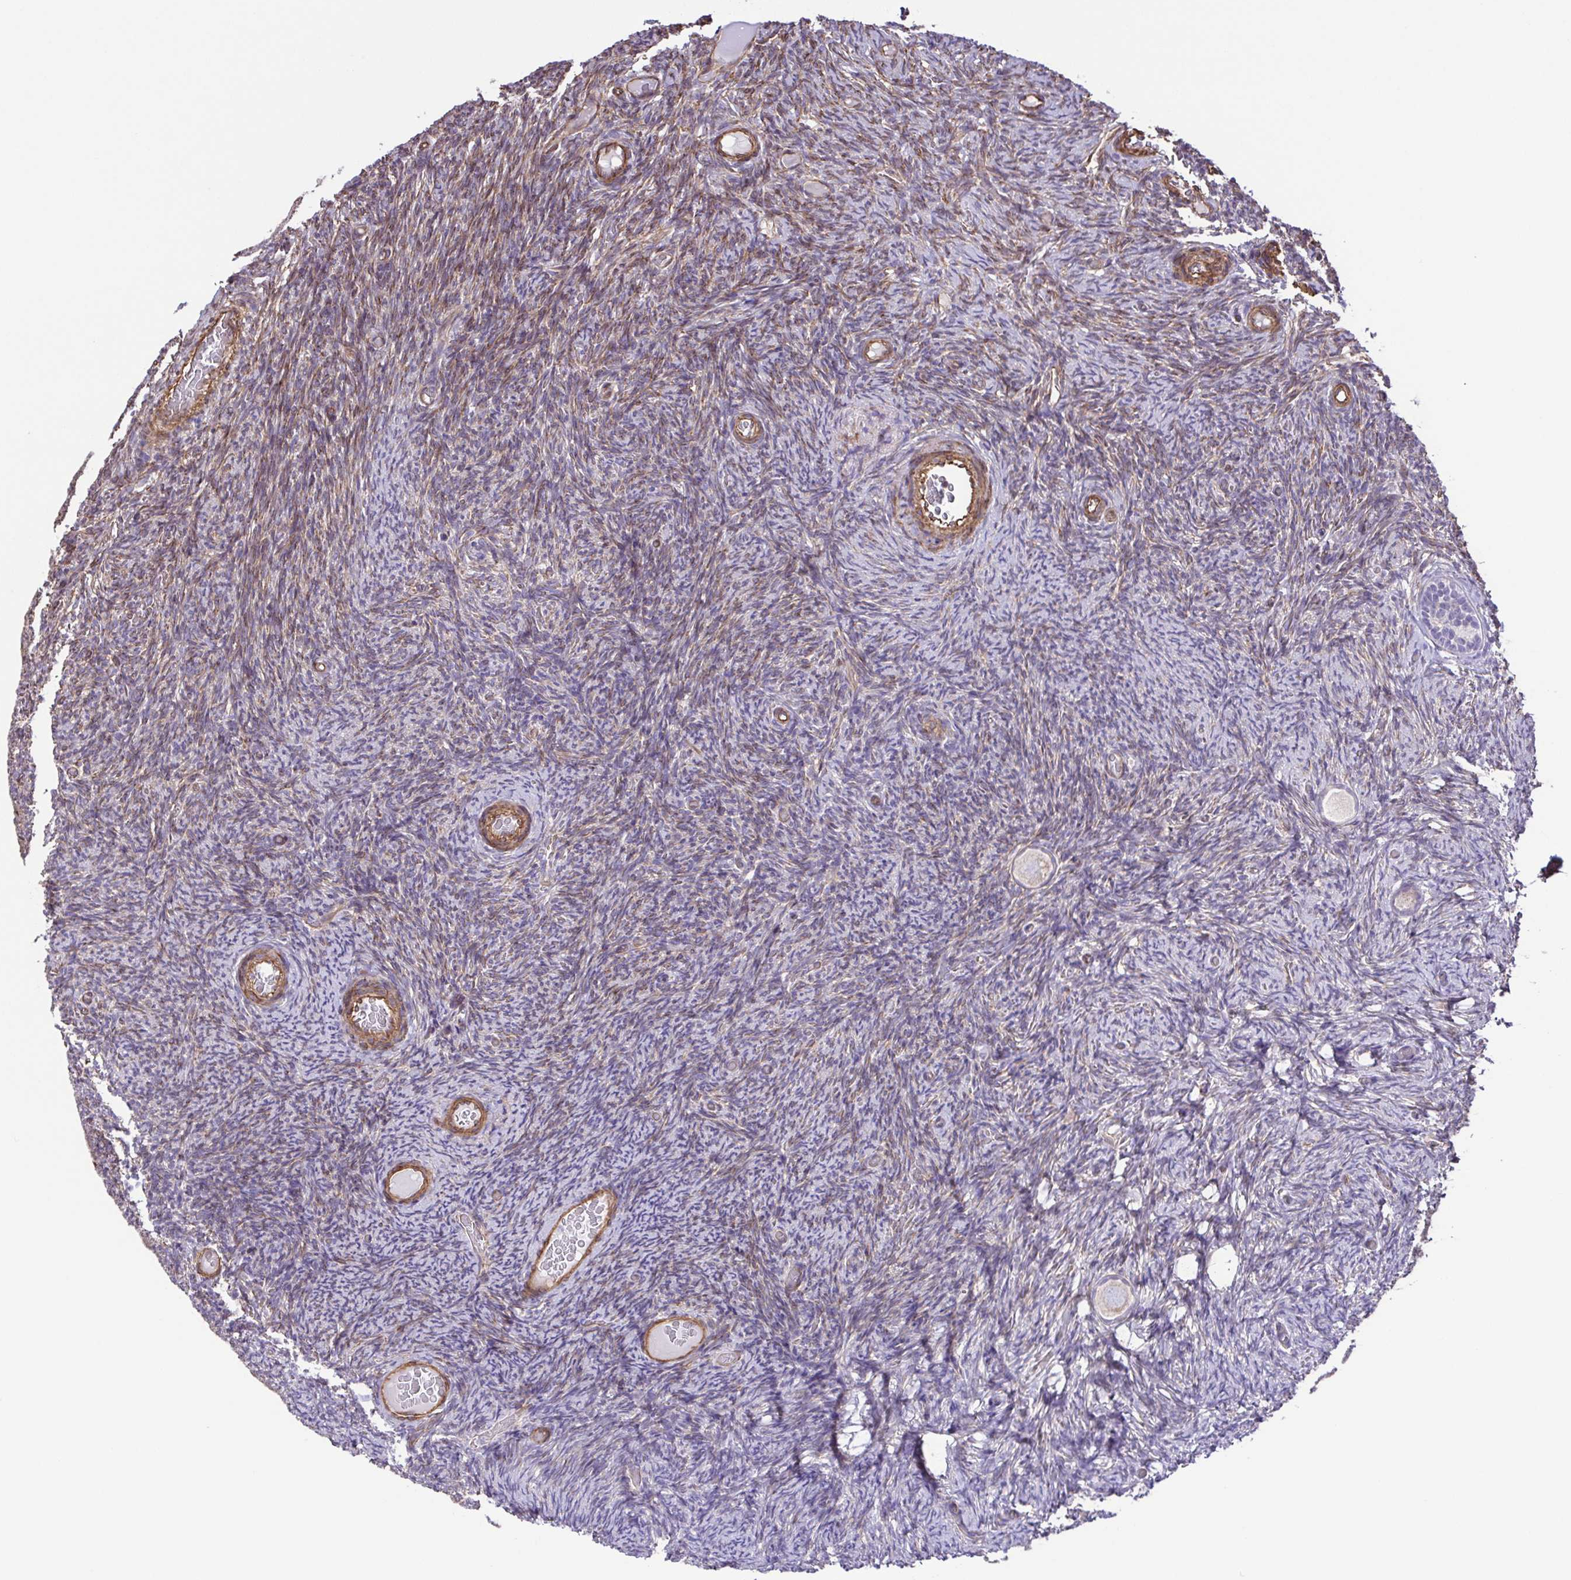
{"staining": {"intensity": "weak", "quantity": "25%-75%", "location": "cytoplasmic/membranous"}, "tissue": "ovary", "cell_type": "Follicle cells", "image_type": "normal", "snomed": [{"axis": "morphology", "description": "Normal tissue, NOS"}, {"axis": "topography", "description": "Ovary"}], "caption": "Weak cytoplasmic/membranous staining is identified in about 25%-75% of follicle cells in benign ovary.", "gene": "FLT1", "patient": {"sex": "female", "age": 34}}